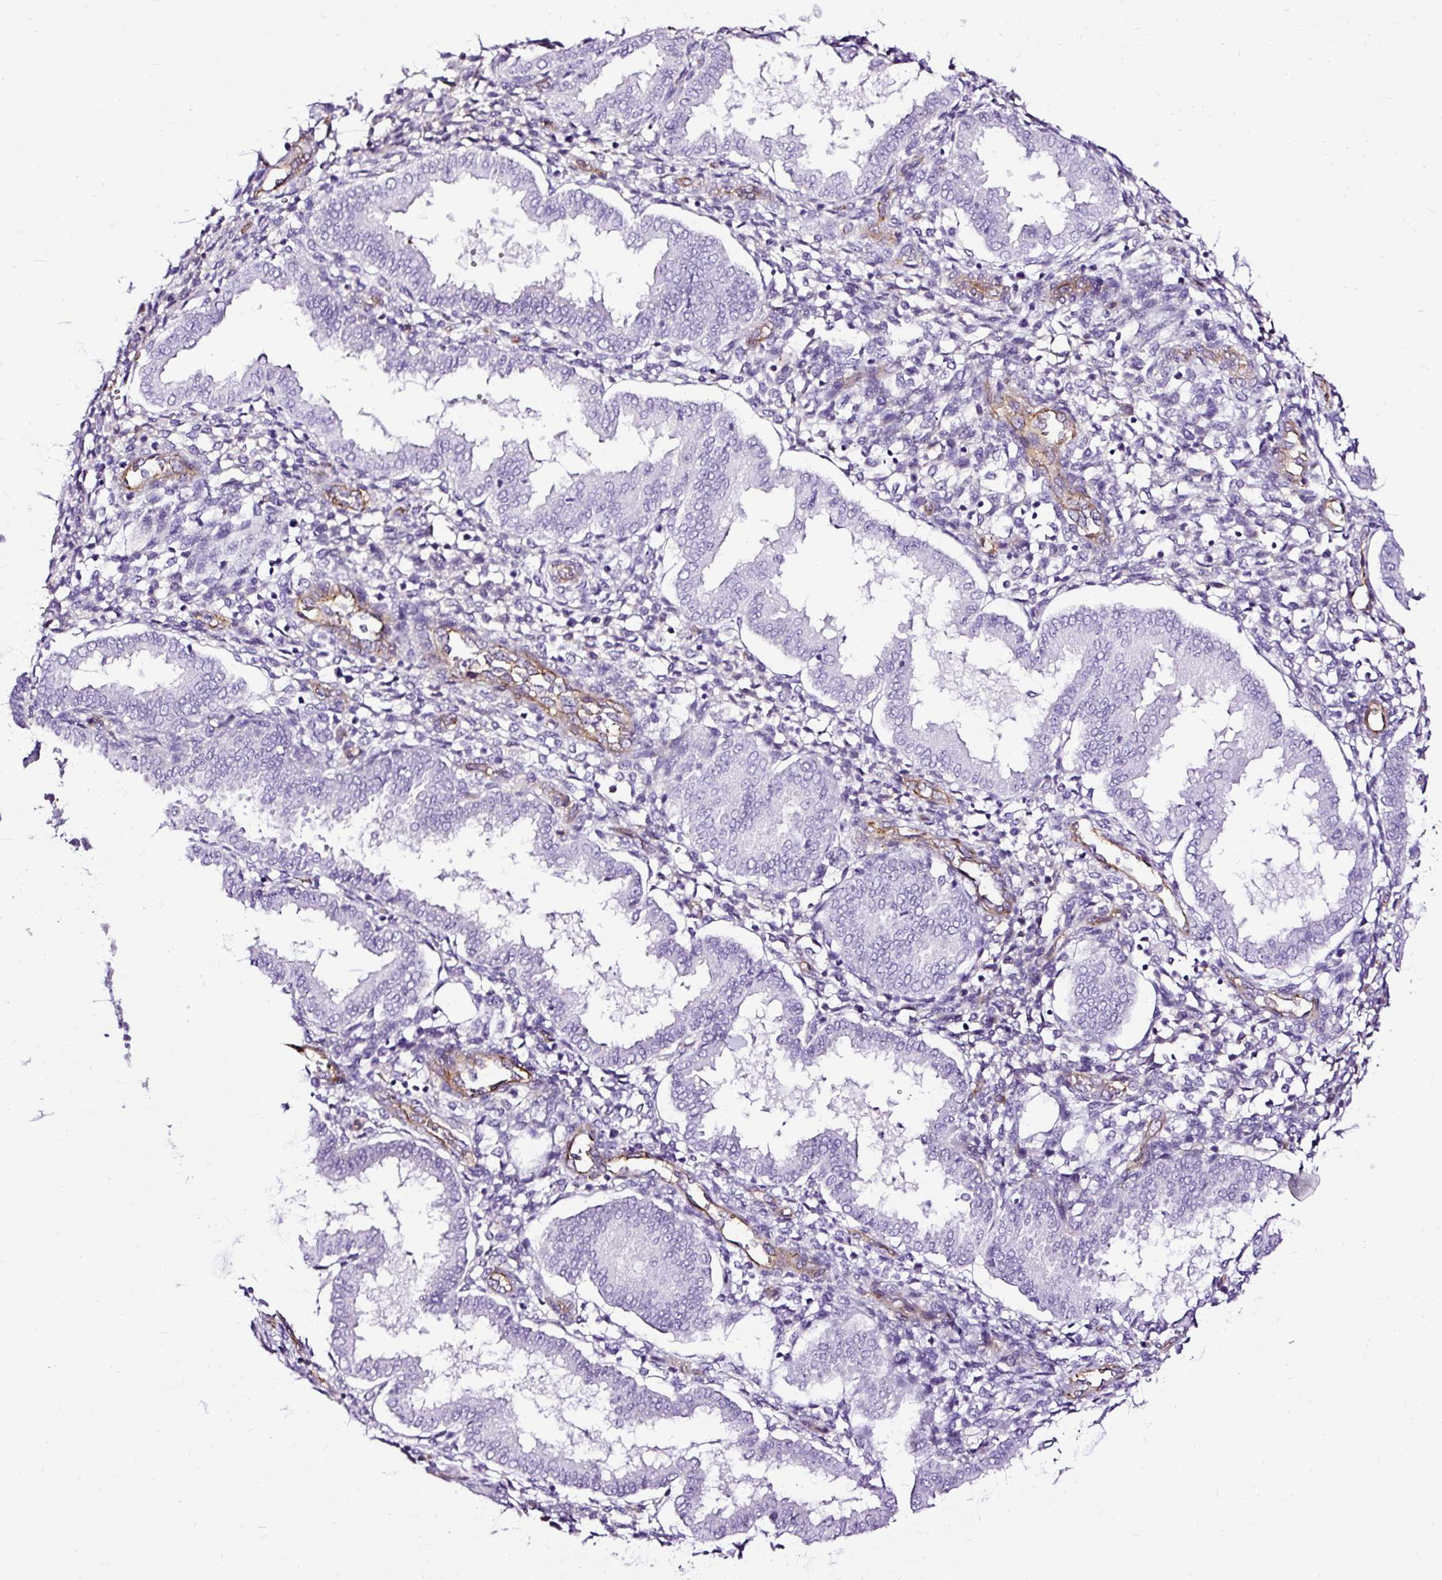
{"staining": {"intensity": "negative", "quantity": "none", "location": "none"}, "tissue": "endometrium", "cell_type": "Cells in endometrial stroma", "image_type": "normal", "snomed": [{"axis": "morphology", "description": "Normal tissue, NOS"}, {"axis": "topography", "description": "Endometrium"}], "caption": "IHC of benign human endometrium displays no positivity in cells in endometrial stroma. (DAB IHC, high magnification).", "gene": "SLC7A8", "patient": {"sex": "female", "age": 24}}